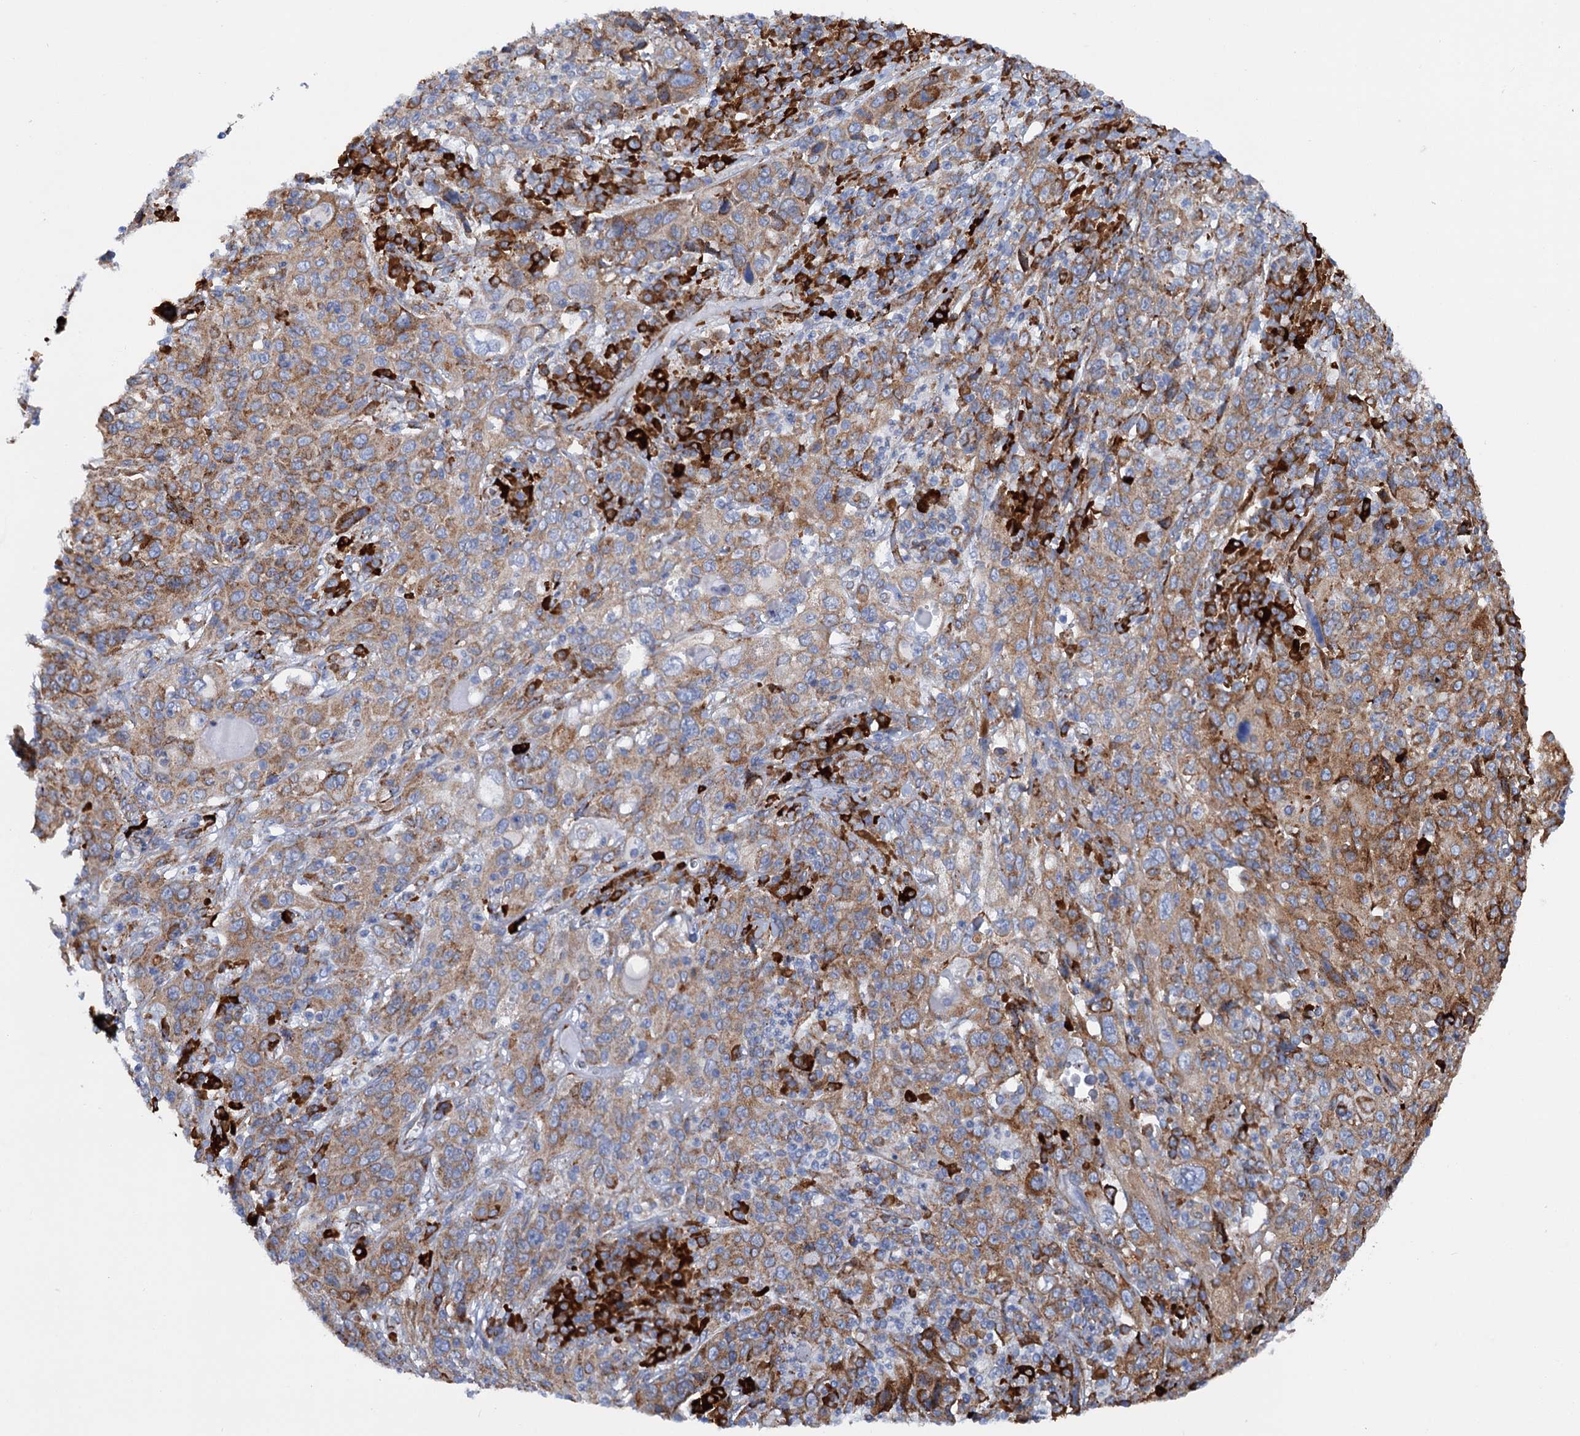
{"staining": {"intensity": "moderate", "quantity": ">75%", "location": "cytoplasmic/membranous"}, "tissue": "cervical cancer", "cell_type": "Tumor cells", "image_type": "cancer", "snomed": [{"axis": "morphology", "description": "Squamous cell carcinoma, NOS"}, {"axis": "topography", "description": "Cervix"}], "caption": "Immunohistochemistry image of cervical cancer (squamous cell carcinoma) stained for a protein (brown), which shows medium levels of moderate cytoplasmic/membranous staining in about >75% of tumor cells.", "gene": "SHE", "patient": {"sex": "female", "age": 46}}